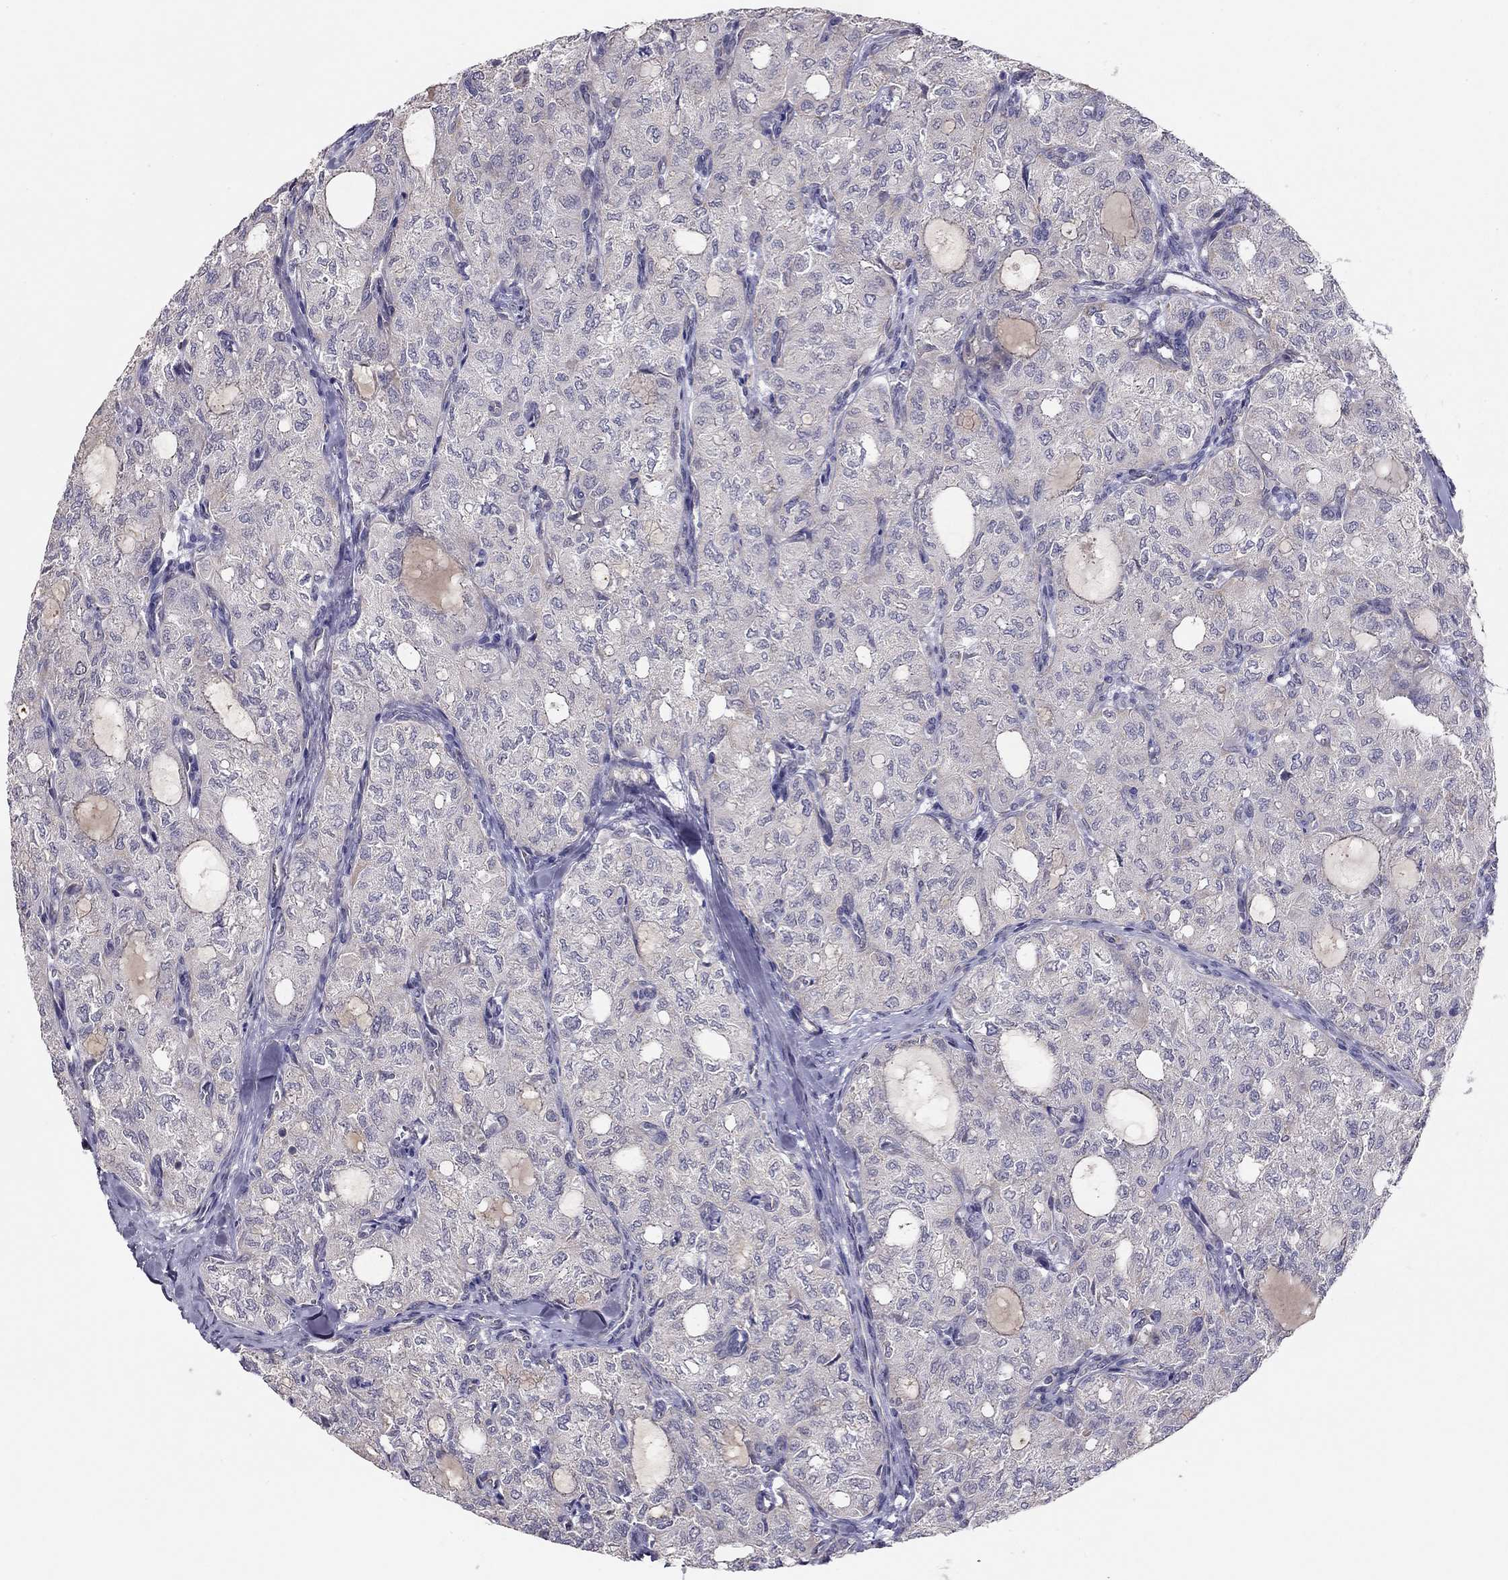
{"staining": {"intensity": "negative", "quantity": "none", "location": "none"}, "tissue": "thyroid cancer", "cell_type": "Tumor cells", "image_type": "cancer", "snomed": [{"axis": "morphology", "description": "Follicular adenoma carcinoma, NOS"}, {"axis": "topography", "description": "Thyroid gland"}], "caption": "Tumor cells are negative for brown protein staining in thyroid follicular adenoma carcinoma.", "gene": "LRIT3", "patient": {"sex": "male", "age": 75}}